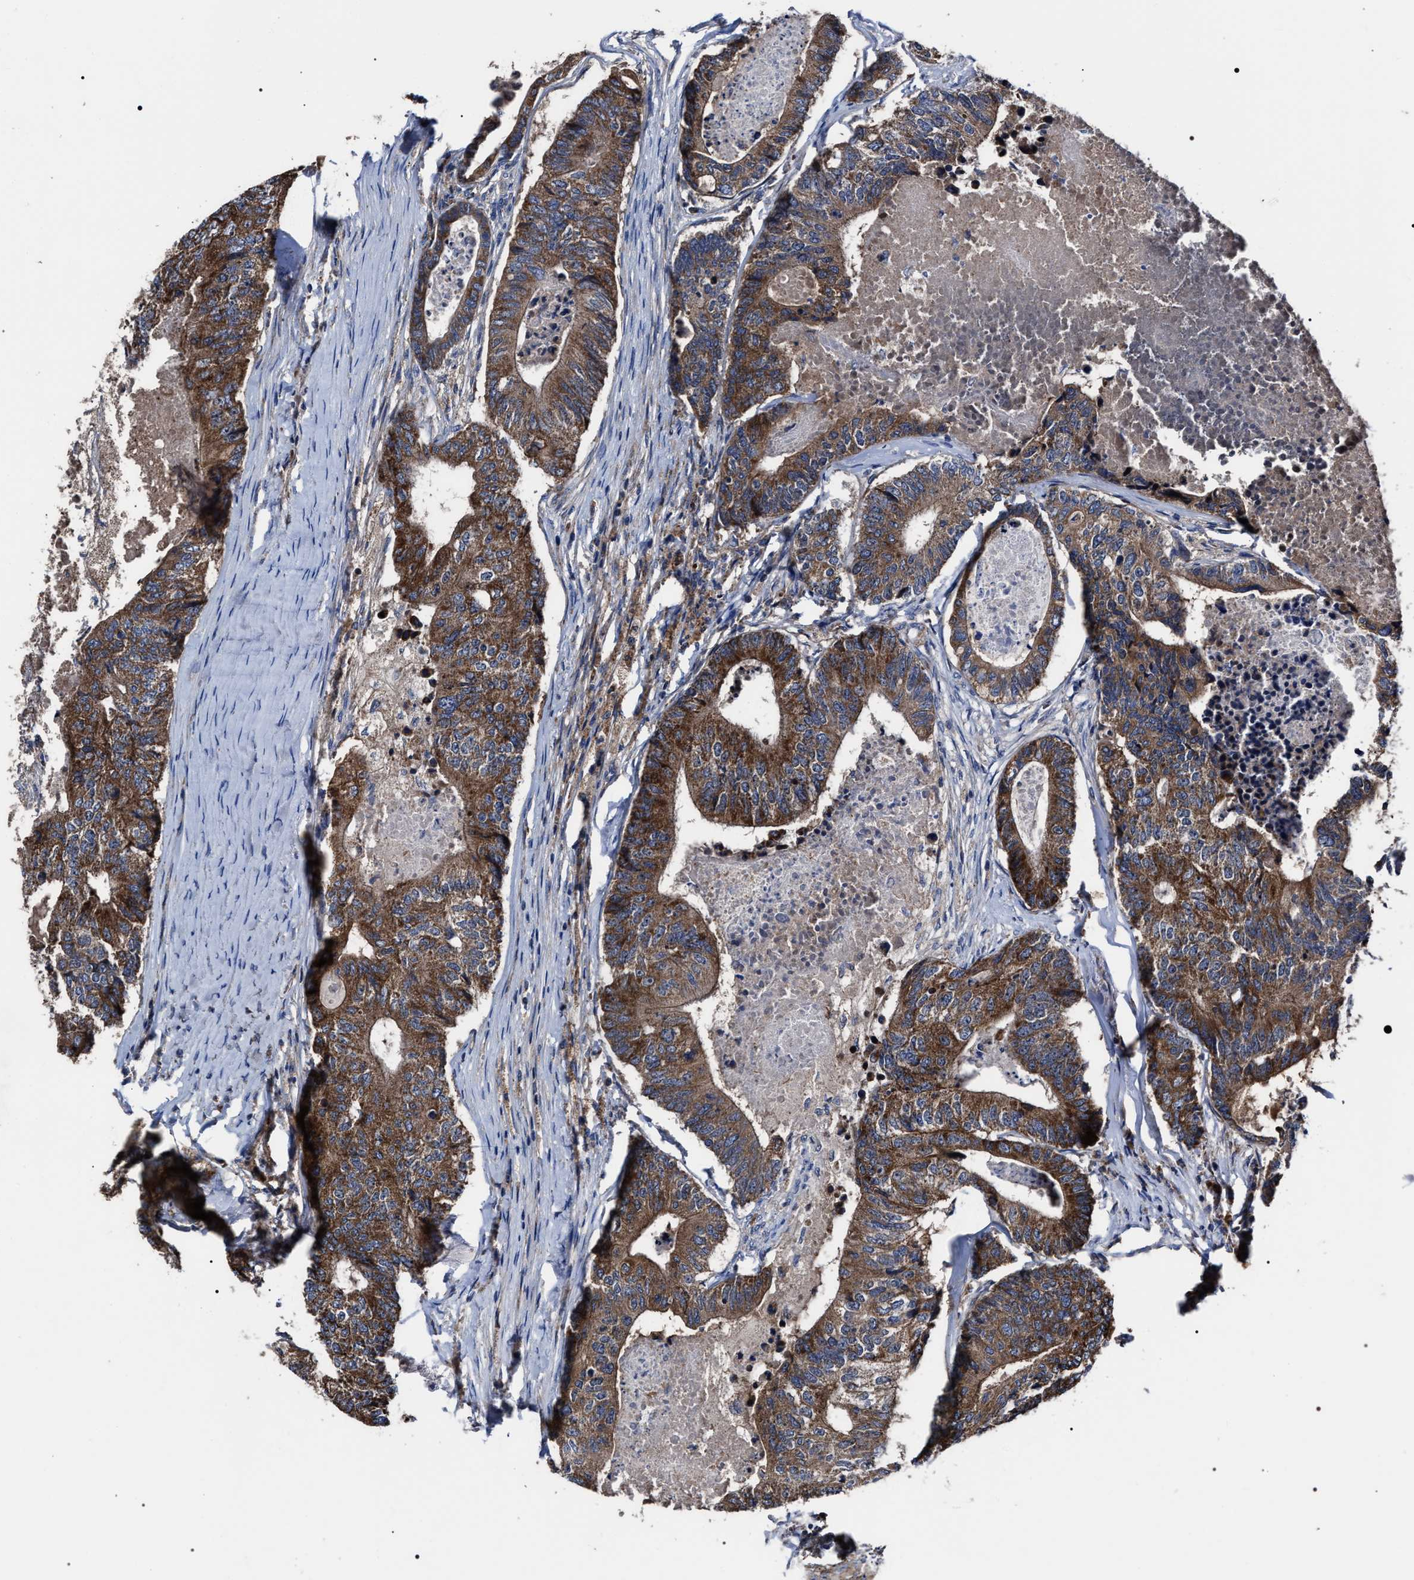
{"staining": {"intensity": "strong", "quantity": ">75%", "location": "cytoplasmic/membranous"}, "tissue": "colorectal cancer", "cell_type": "Tumor cells", "image_type": "cancer", "snomed": [{"axis": "morphology", "description": "Adenocarcinoma, NOS"}, {"axis": "topography", "description": "Colon"}], "caption": "Protein expression analysis of adenocarcinoma (colorectal) shows strong cytoplasmic/membranous positivity in approximately >75% of tumor cells. (Stains: DAB (3,3'-diaminobenzidine) in brown, nuclei in blue, Microscopy: brightfield microscopy at high magnification).", "gene": "MACC1", "patient": {"sex": "female", "age": 67}}